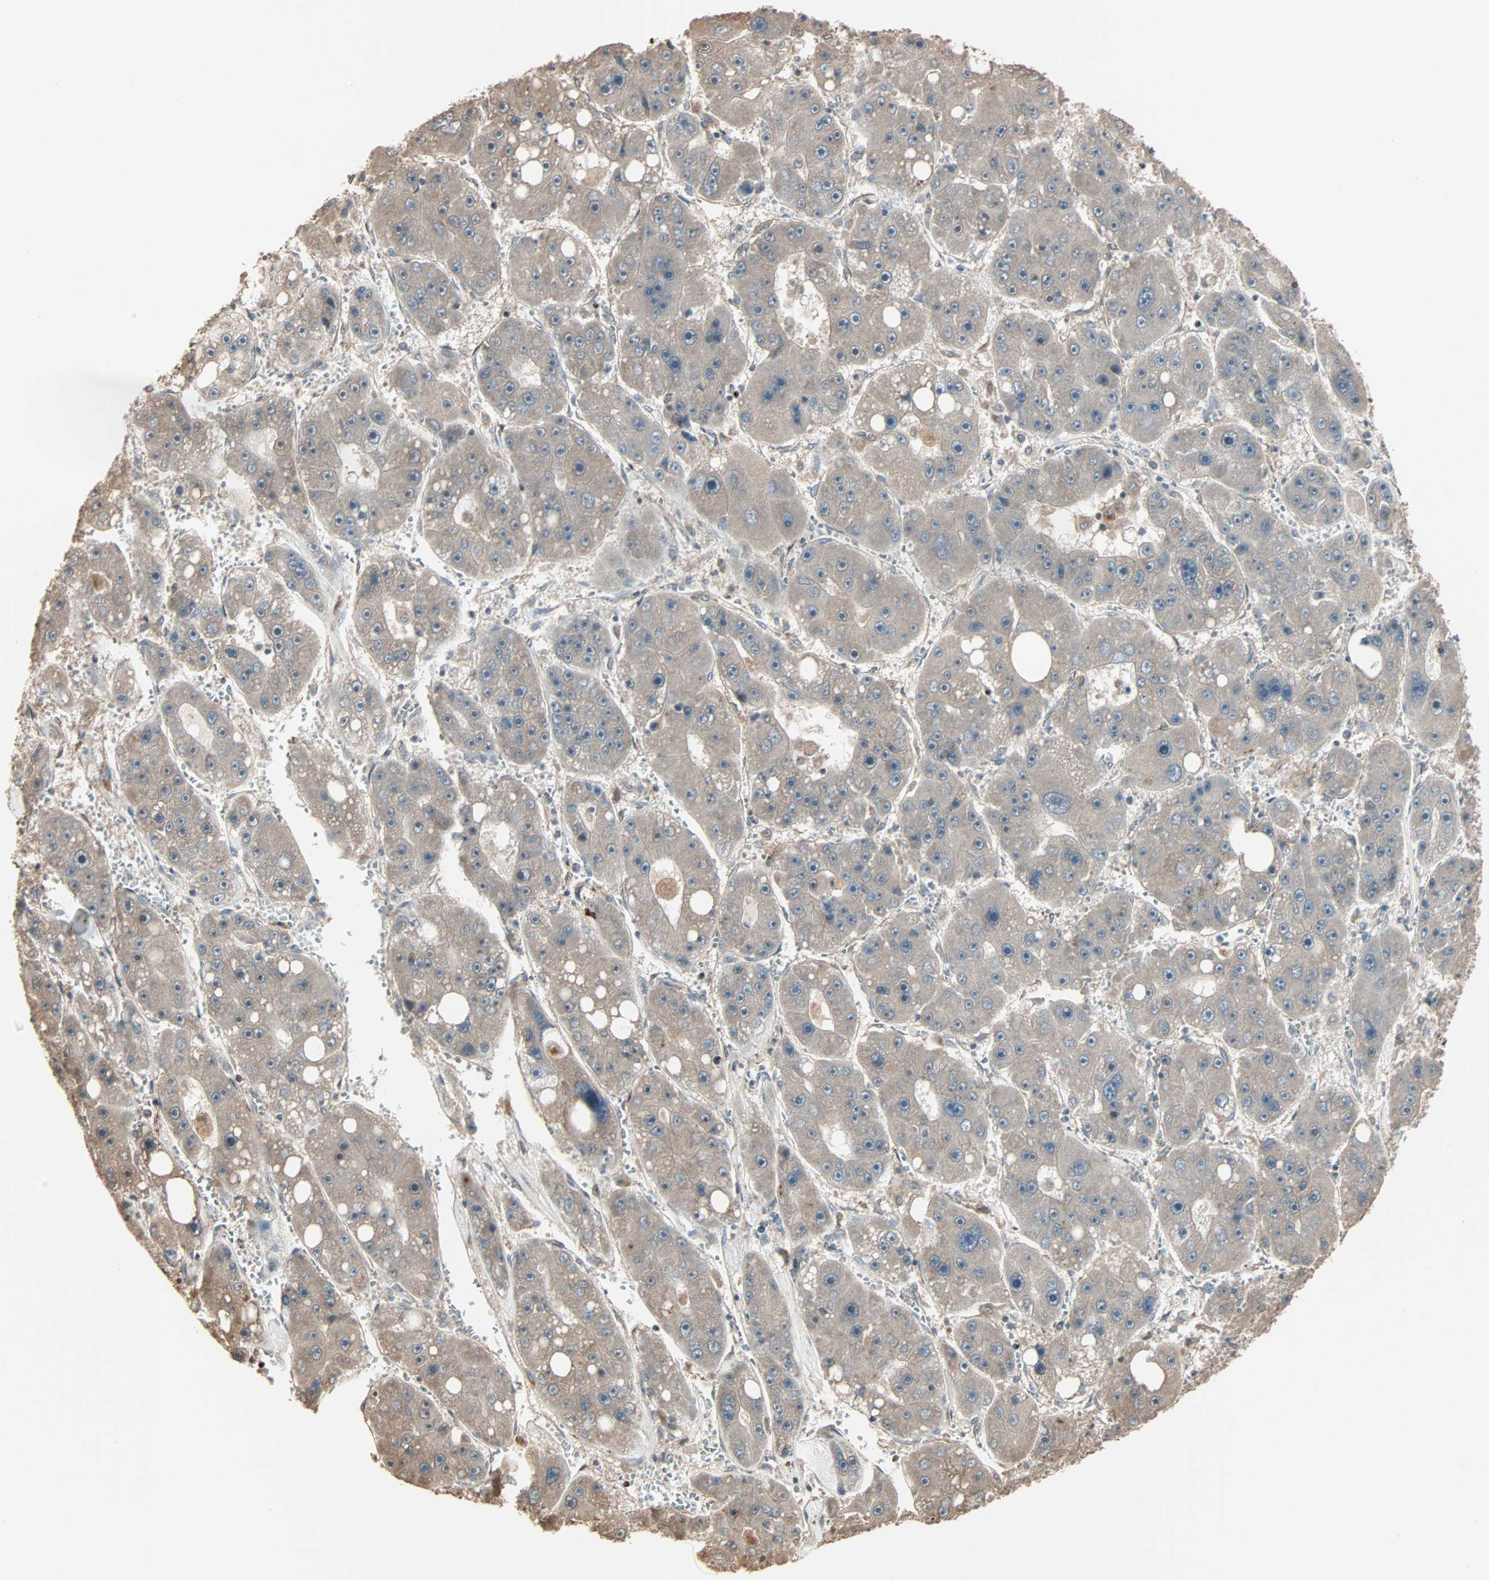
{"staining": {"intensity": "weak", "quantity": ">75%", "location": "cytoplasmic/membranous"}, "tissue": "liver cancer", "cell_type": "Tumor cells", "image_type": "cancer", "snomed": [{"axis": "morphology", "description": "Carcinoma, Hepatocellular, NOS"}, {"axis": "topography", "description": "Liver"}], "caption": "Brown immunohistochemical staining in human liver hepatocellular carcinoma demonstrates weak cytoplasmic/membranous expression in about >75% of tumor cells. The staining is performed using DAB (3,3'-diaminobenzidine) brown chromogen to label protein expression. The nuclei are counter-stained blue using hematoxylin.", "gene": "CALCRL", "patient": {"sex": "female", "age": 61}}